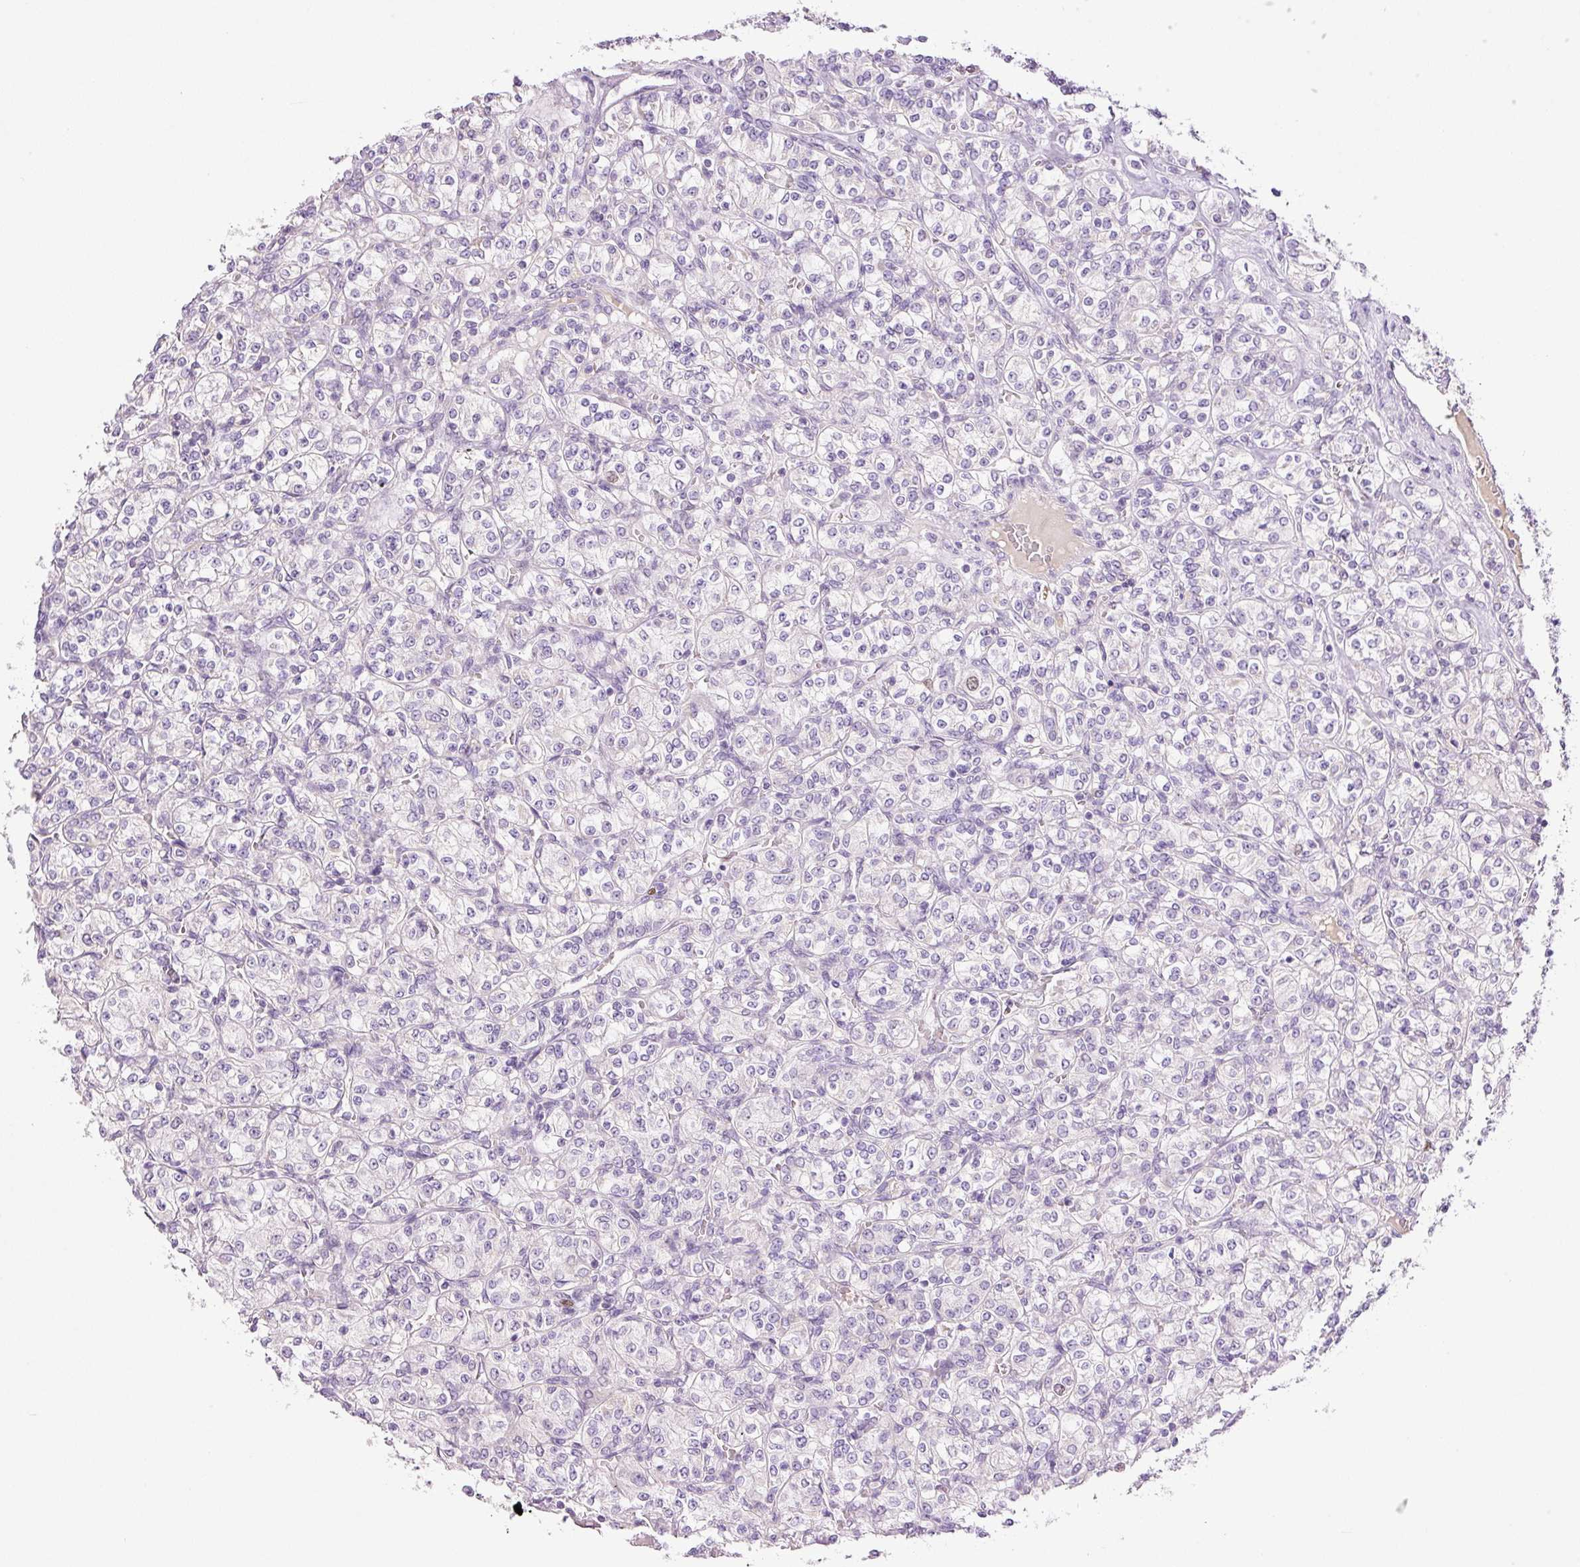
{"staining": {"intensity": "negative", "quantity": "none", "location": "none"}, "tissue": "renal cancer", "cell_type": "Tumor cells", "image_type": "cancer", "snomed": [{"axis": "morphology", "description": "Adenocarcinoma, NOS"}, {"axis": "topography", "description": "Kidney"}], "caption": "An immunohistochemistry histopathology image of renal adenocarcinoma is shown. There is no staining in tumor cells of renal adenocarcinoma. The staining is performed using DAB (3,3'-diaminobenzidine) brown chromogen with nuclei counter-stained in using hematoxylin.", "gene": "KPNA2", "patient": {"sex": "male", "age": 77}}